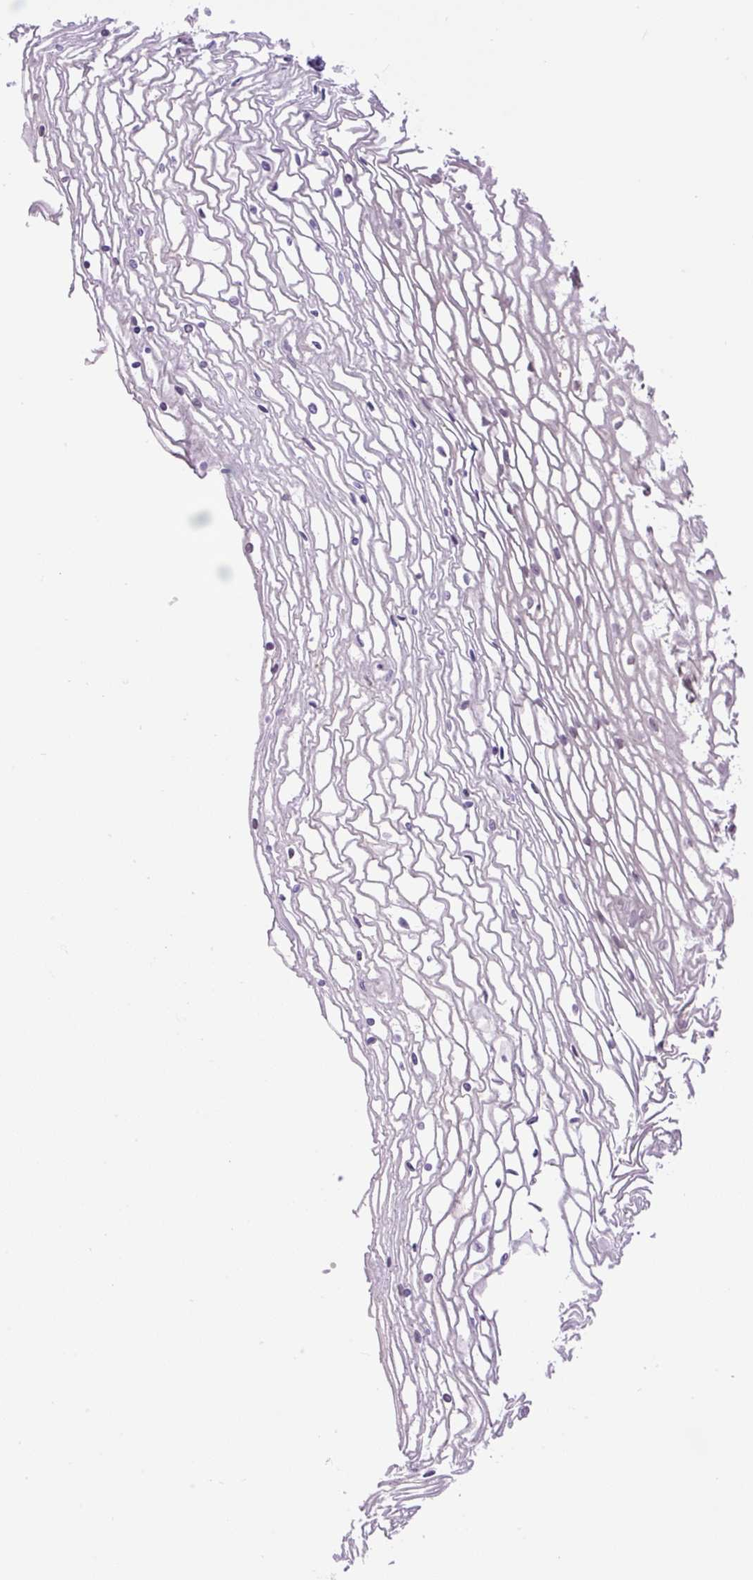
{"staining": {"intensity": "negative", "quantity": "none", "location": "none"}, "tissue": "cervix", "cell_type": "Glandular cells", "image_type": "normal", "snomed": [{"axis": "morphology", "description": "Normal tissue, NOS"}, {"axis": "topography", "description": "Cervix"}], "caption": "This is an immunohistochemistry (IHC) image of unremarkable cervix. There is no expression in glandular cells.", "gene": "HABP4", "patient": {"sex": "female", "age": 36}}